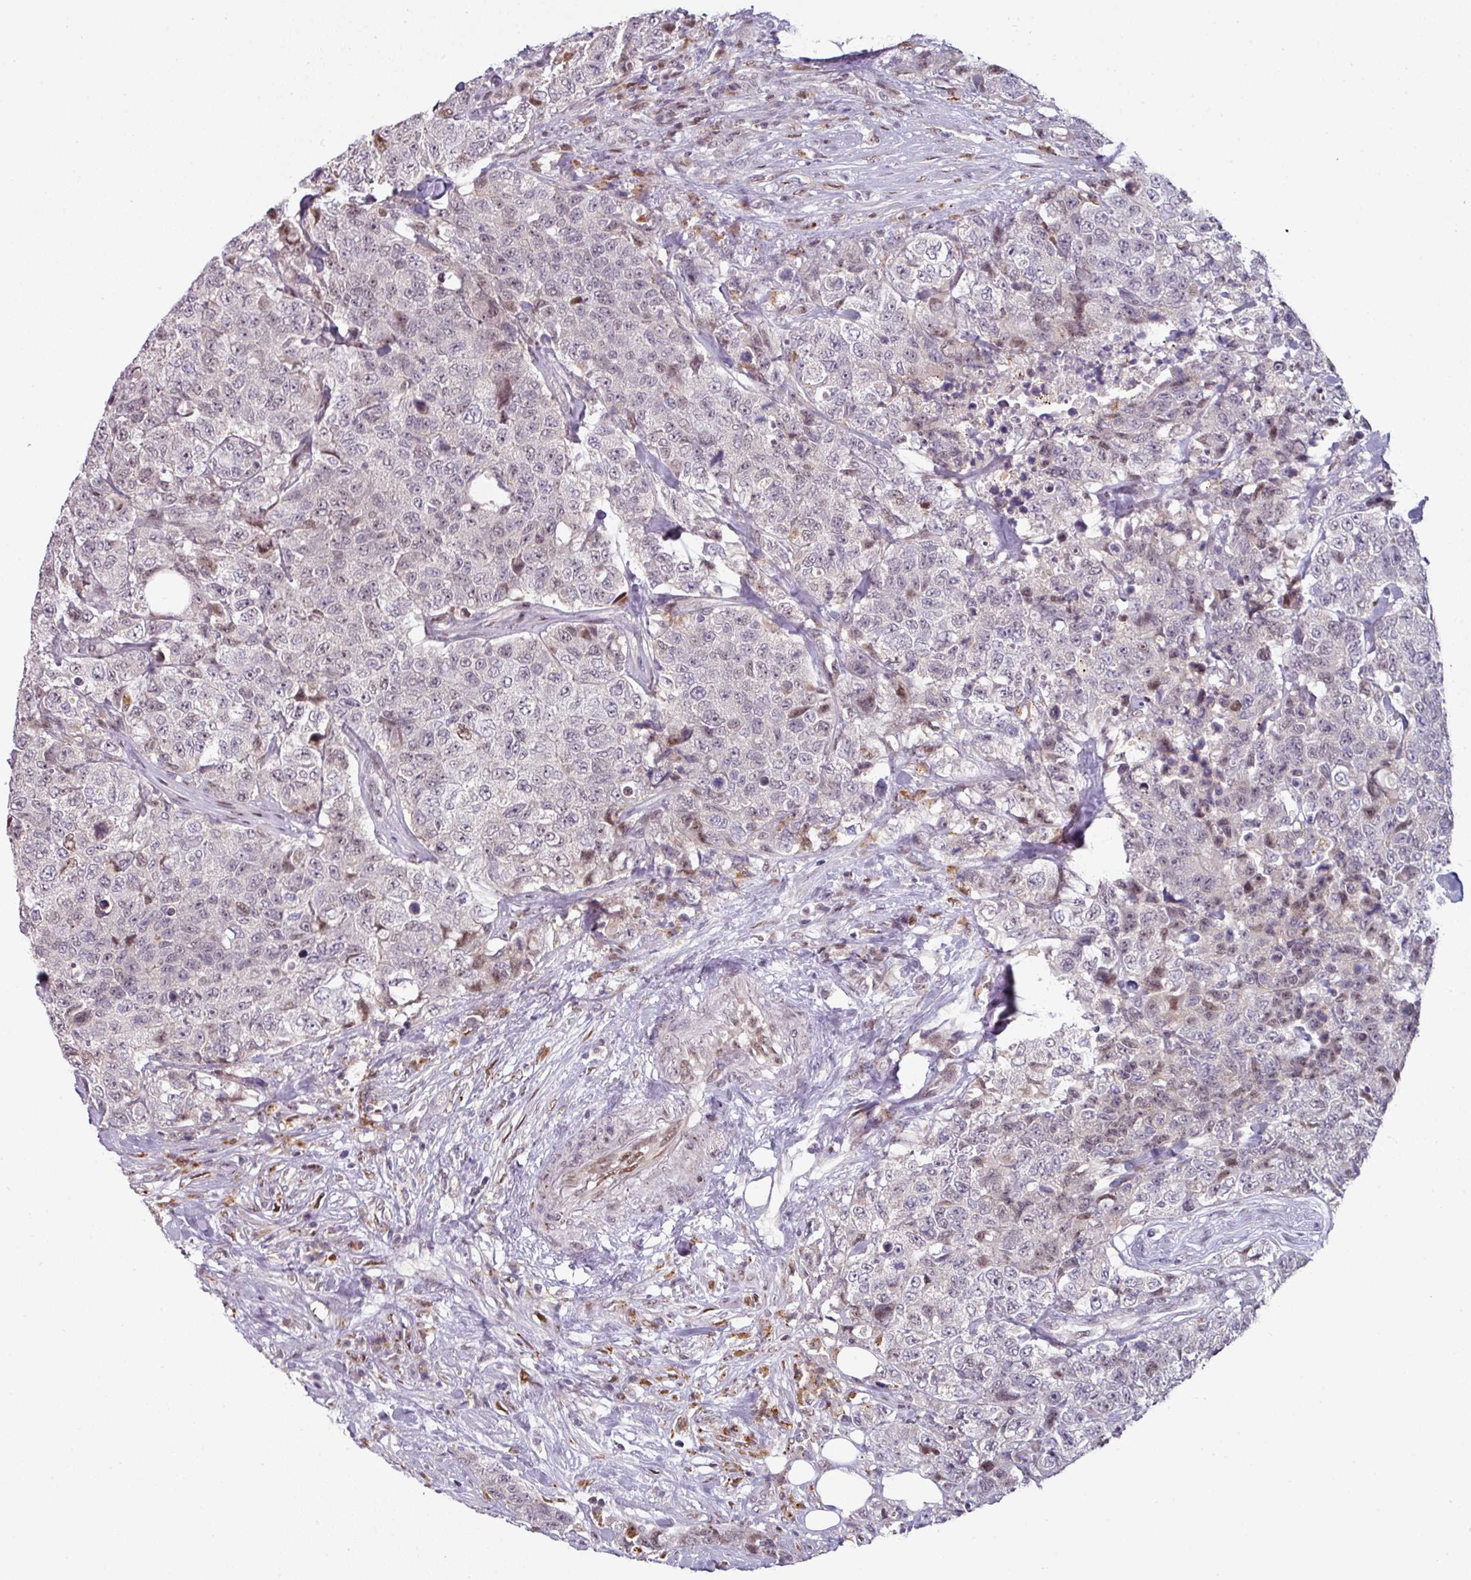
{"staining": {"intensity": "negative", "quantity": "none", "location": "none"}, "tissue": "urothelial cancer", "cell_type": "Tumor cells", "image_type": "cancer", "snomed": [{"axis": "morphology", "description": "Urothelial carcinoma, High grade"}, {"axis": "topography", "description": "Urinary bladder"}], "caption": "Micrograph shows no protein positivity in tumor cells of urothelial cancer tissue.", "gene": "SWSAP1", "patient": {"sex": "female", "age": 78}}